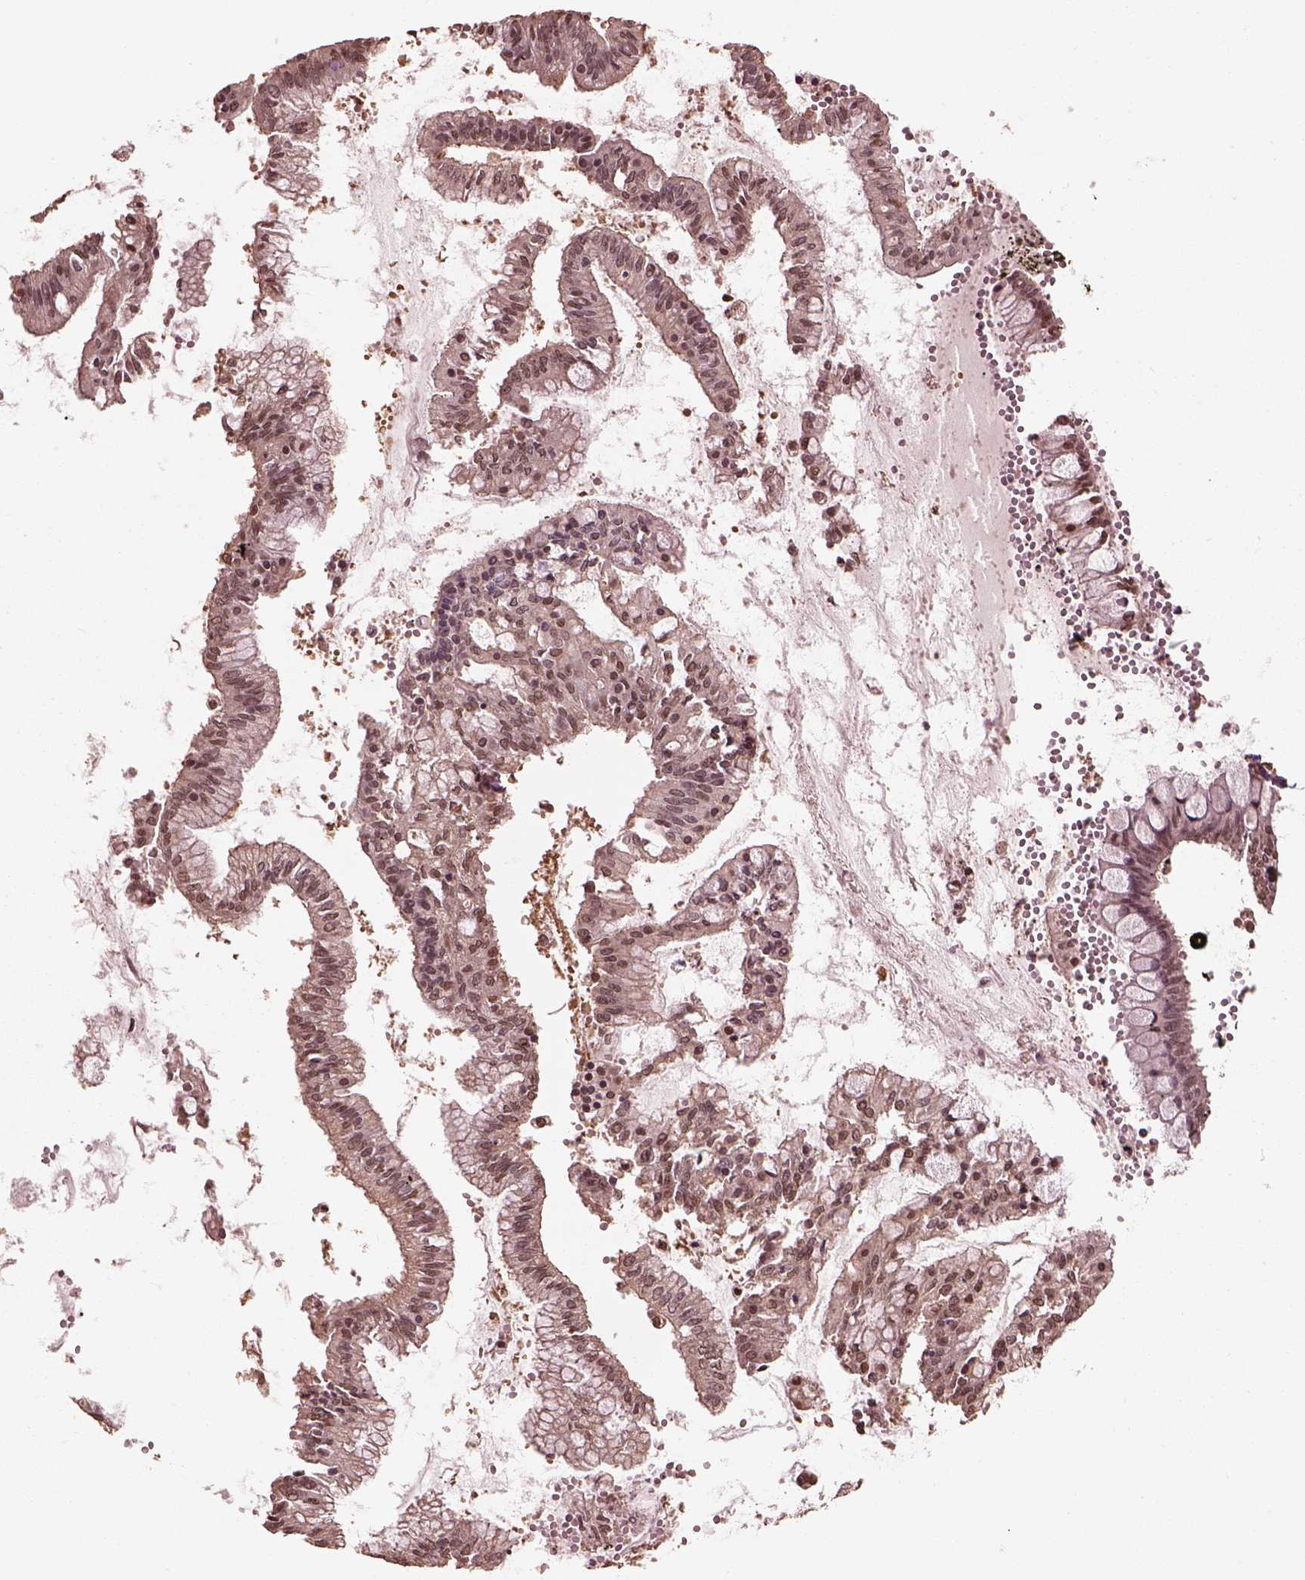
{"staining": {"intensity": "weak", "quantity": "25%-75%", "location": "cytoplasmic/membranous,nuclear"}, "tissue": "ovarian cancer", "cell_type": "Tumor cells", "image_type": "cancer", "snomed": [{"axis": "morphology", "description": "Cystadenocarcinoma, mucinous, NOS"}, {"axis": "topography", "description": "Ovary"}], "caption": "This image shows immunohistochemistry staining of human mucinous cystadenocarcinoma (ovarian), with low weak cytoplasmic/membranous and nuclear positivity in approximately 25%-75% of tumor cells.", "gene": "PSMC5", "patient": {"sex": "female", "age": 67}}